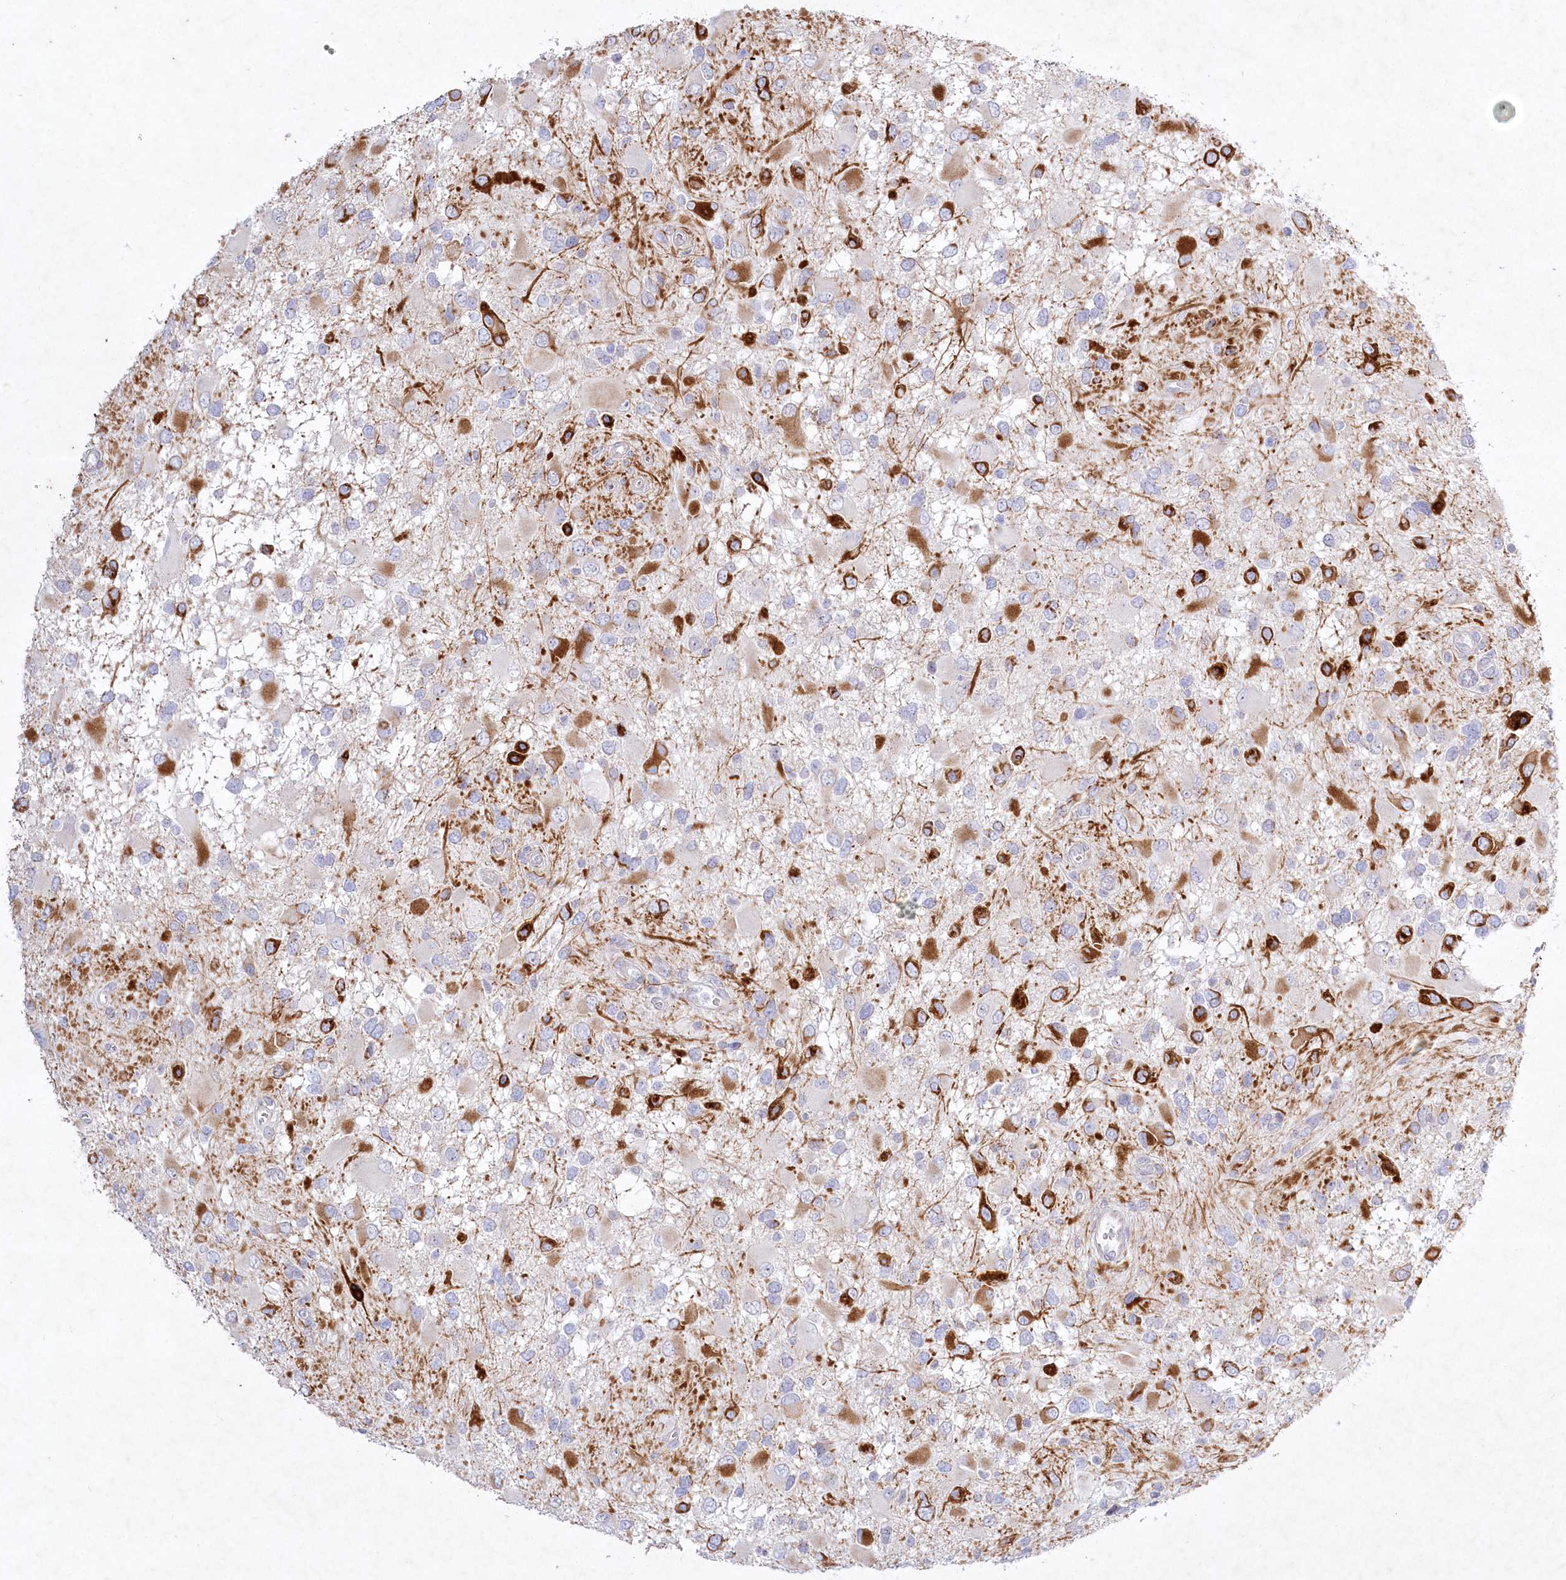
{"staining": {"intensity": "strong", "quantity": "<25%", "location": "cytoplasmic/membranous"}, "tissue": "glioma", "cell_type": "Tumor cells", "image_type": "cancer", "snomed": [{"axis": "morphology", "description": "Glioma, malignant, High grade"}, {"axis": "topography", "description": "Brain"}], "caption": "Approximately <25% of tumor cells in human malignant high-grade glioma exhibit strong cytoplasmic/membranous protein positivity as visualized by brown immunohistochemical staining.", "gene": "ABITRAM", "patient": {"sex": "male", "age": 53}}